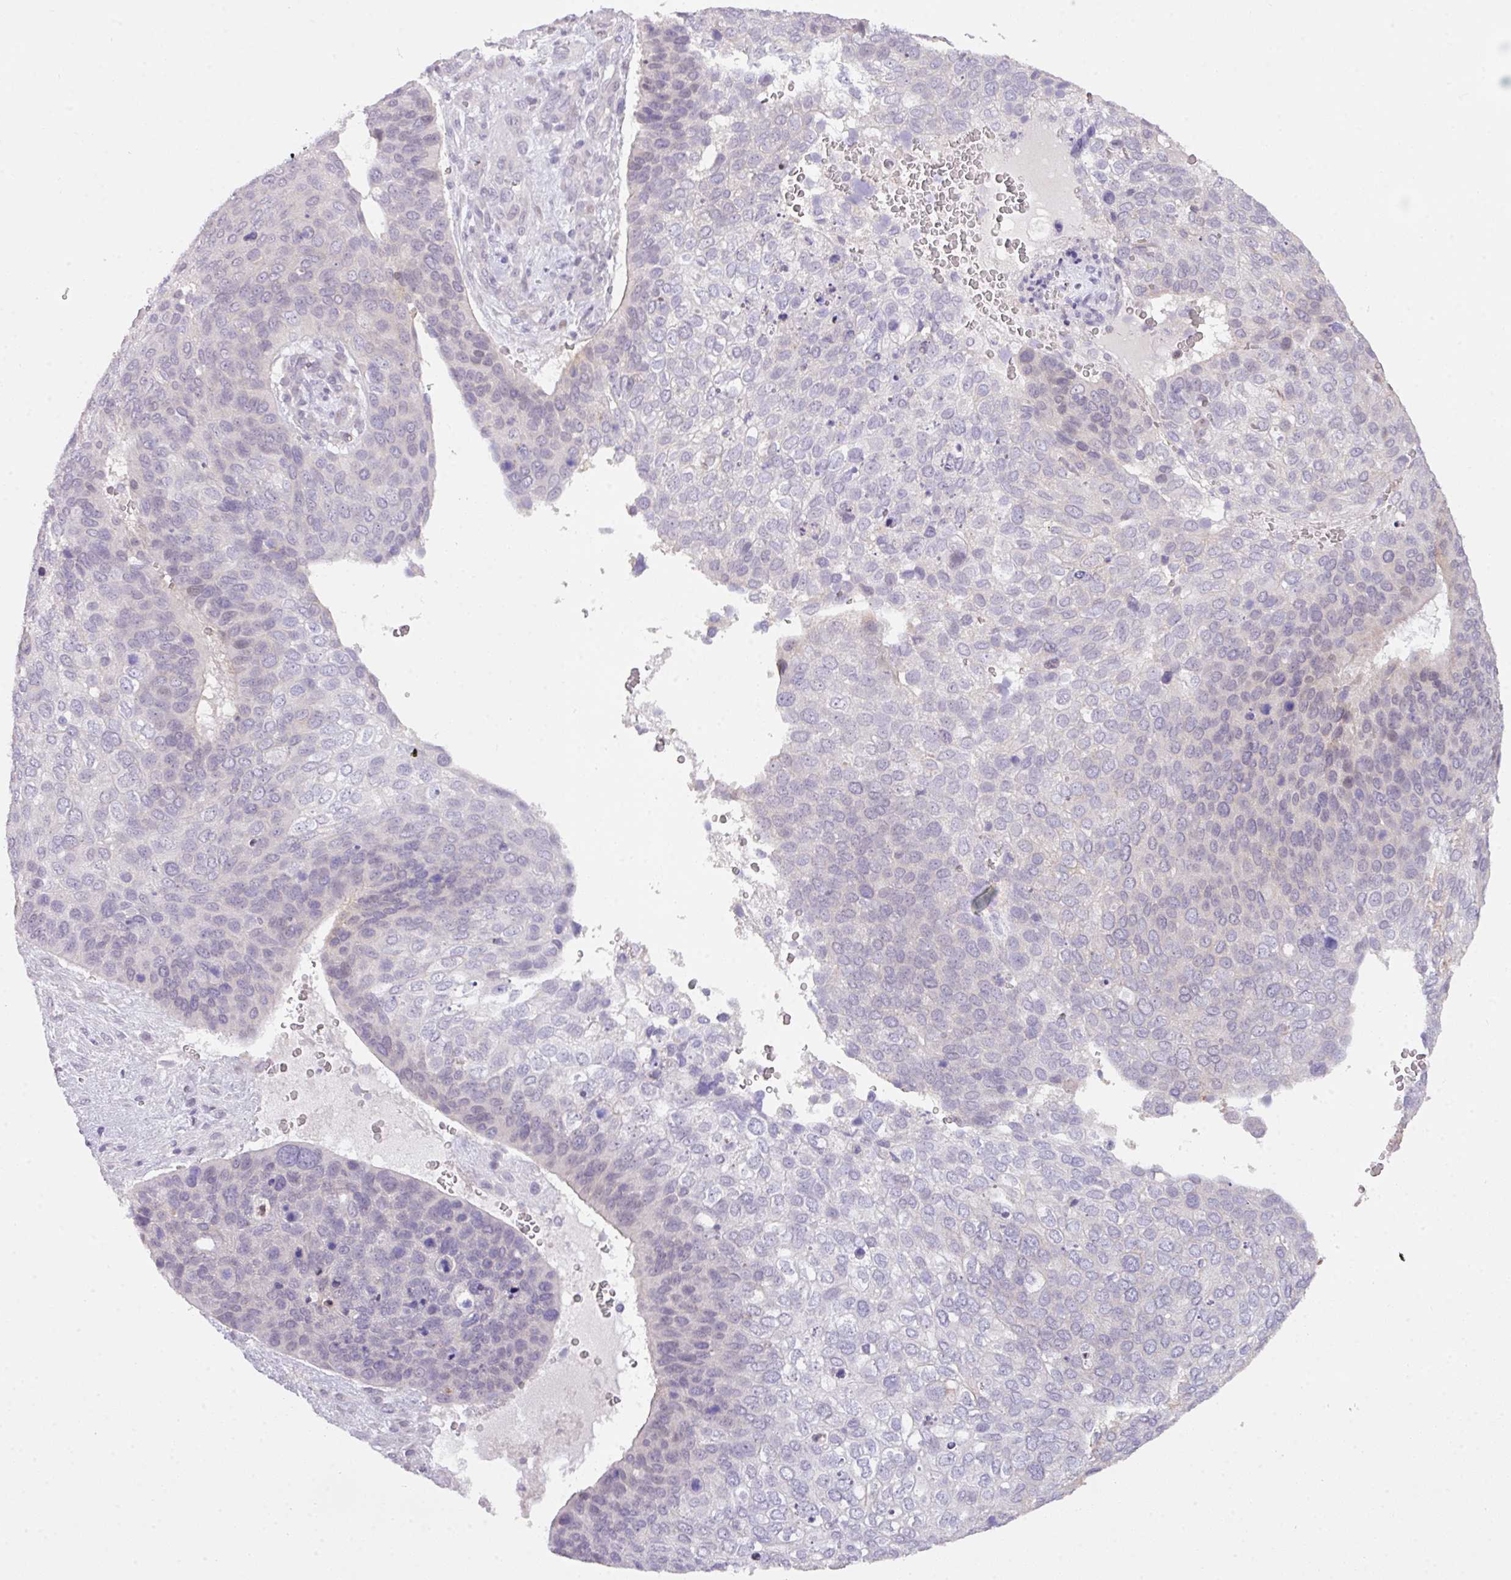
{"staining": {"intensity": "negative", "quantity": "none", "location": "none"}, "tissue": "skin cancer", "cell_type": "Tumor cells", "image_type": "cancer", "snomed": [{"axis": "morphology", "description": "Basal cell carcinoma"}, {"axis": "topography", "description": "Skin"}], "caption": "Image shows no significant protein staining in tumor cells of skin basal cell carcinoma.", "gene": "ANKRD13B", "patient": {"sex": "female", "age": 74}}